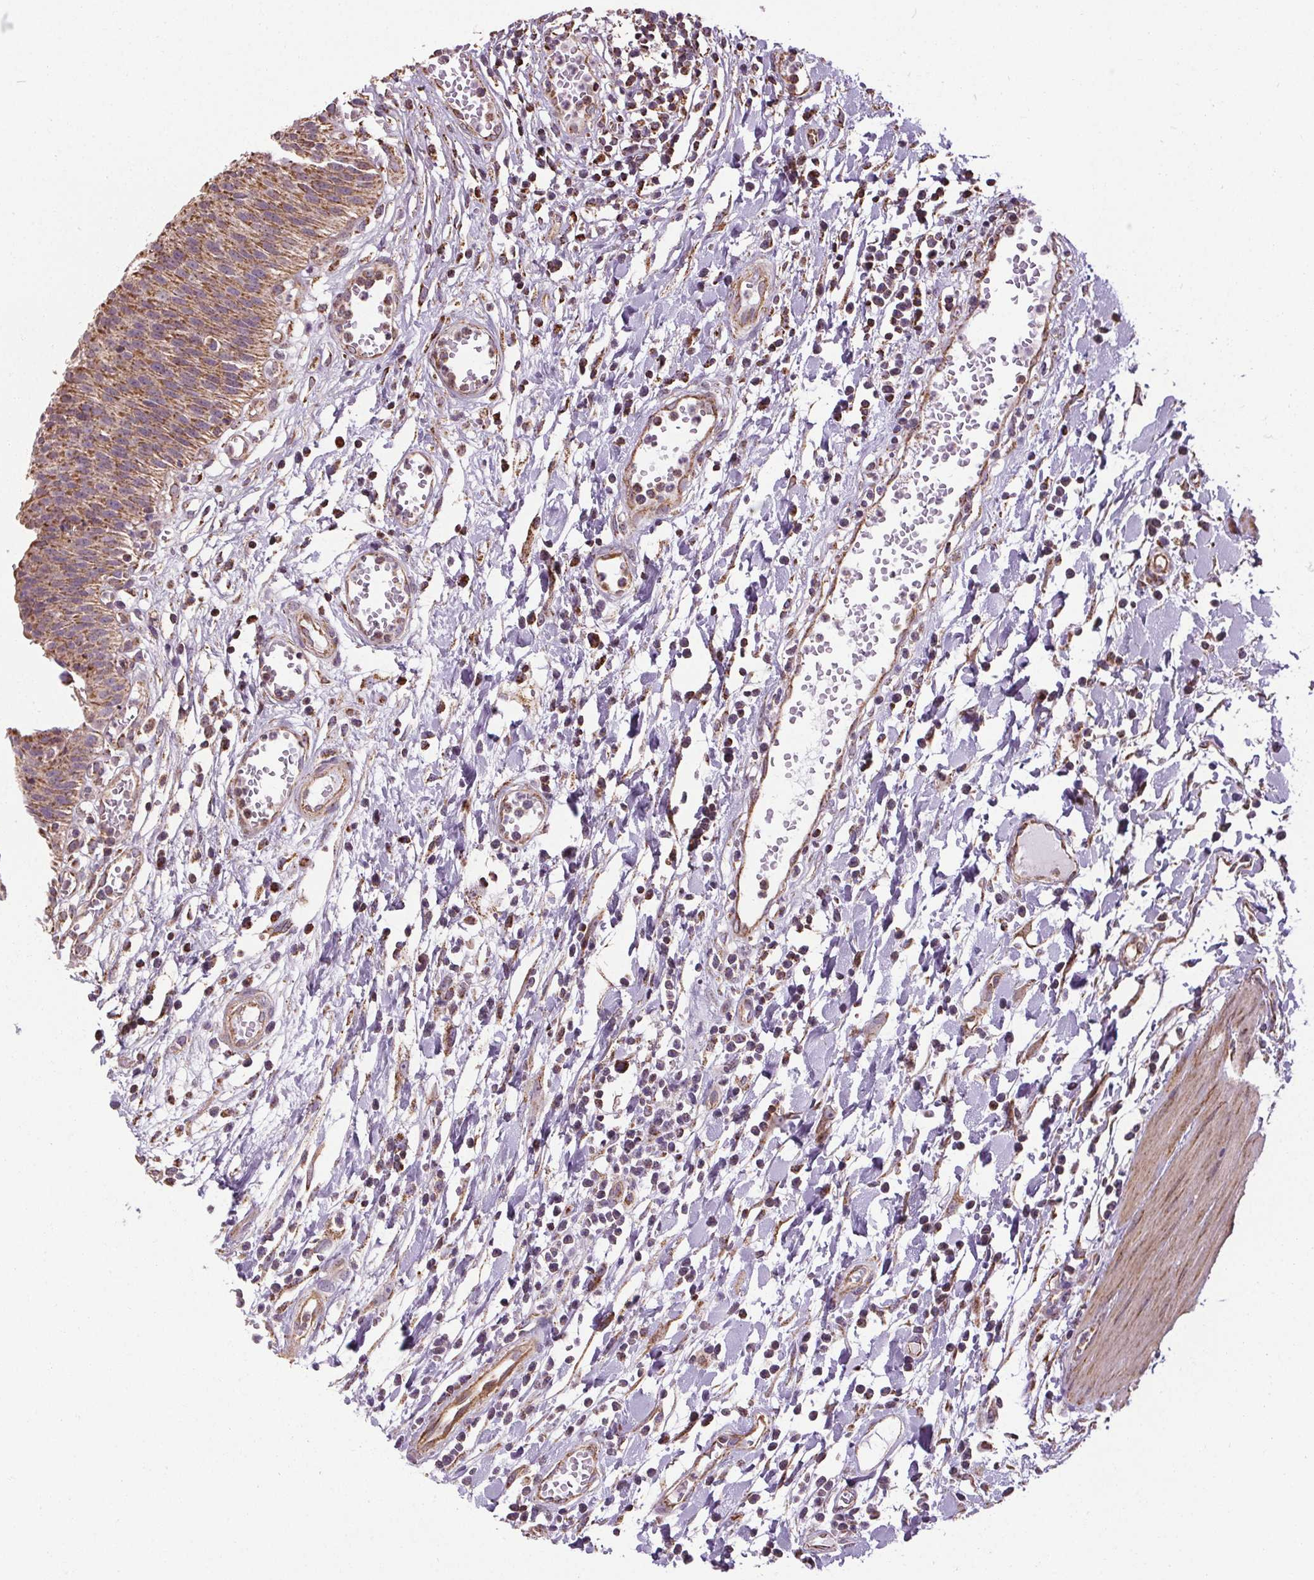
{"staining": {"intensity": "moderate", "quantity": ">75%", "location": "cytoplasmic/membranous"}, "tissue": "urinary bladder", "cell_type": "Urothelial cells", "image_type": "normal", "snomed": [{"axis": "morphology", "description": "Normal tissue, NOS"}, {"axis": "topography", "description": "Urinary bladder"}], "caption": "Immunohistochemical staining of benign human urinary bladder displays medium levels of moderate cytoplasmic/membranous staining in approximately >75% of urothelial cells. (DAB = brown stain, brightfield microscopy at high magnification).", "gene": "ZNF548", "patient": {"sex": "male", "age": 64}}